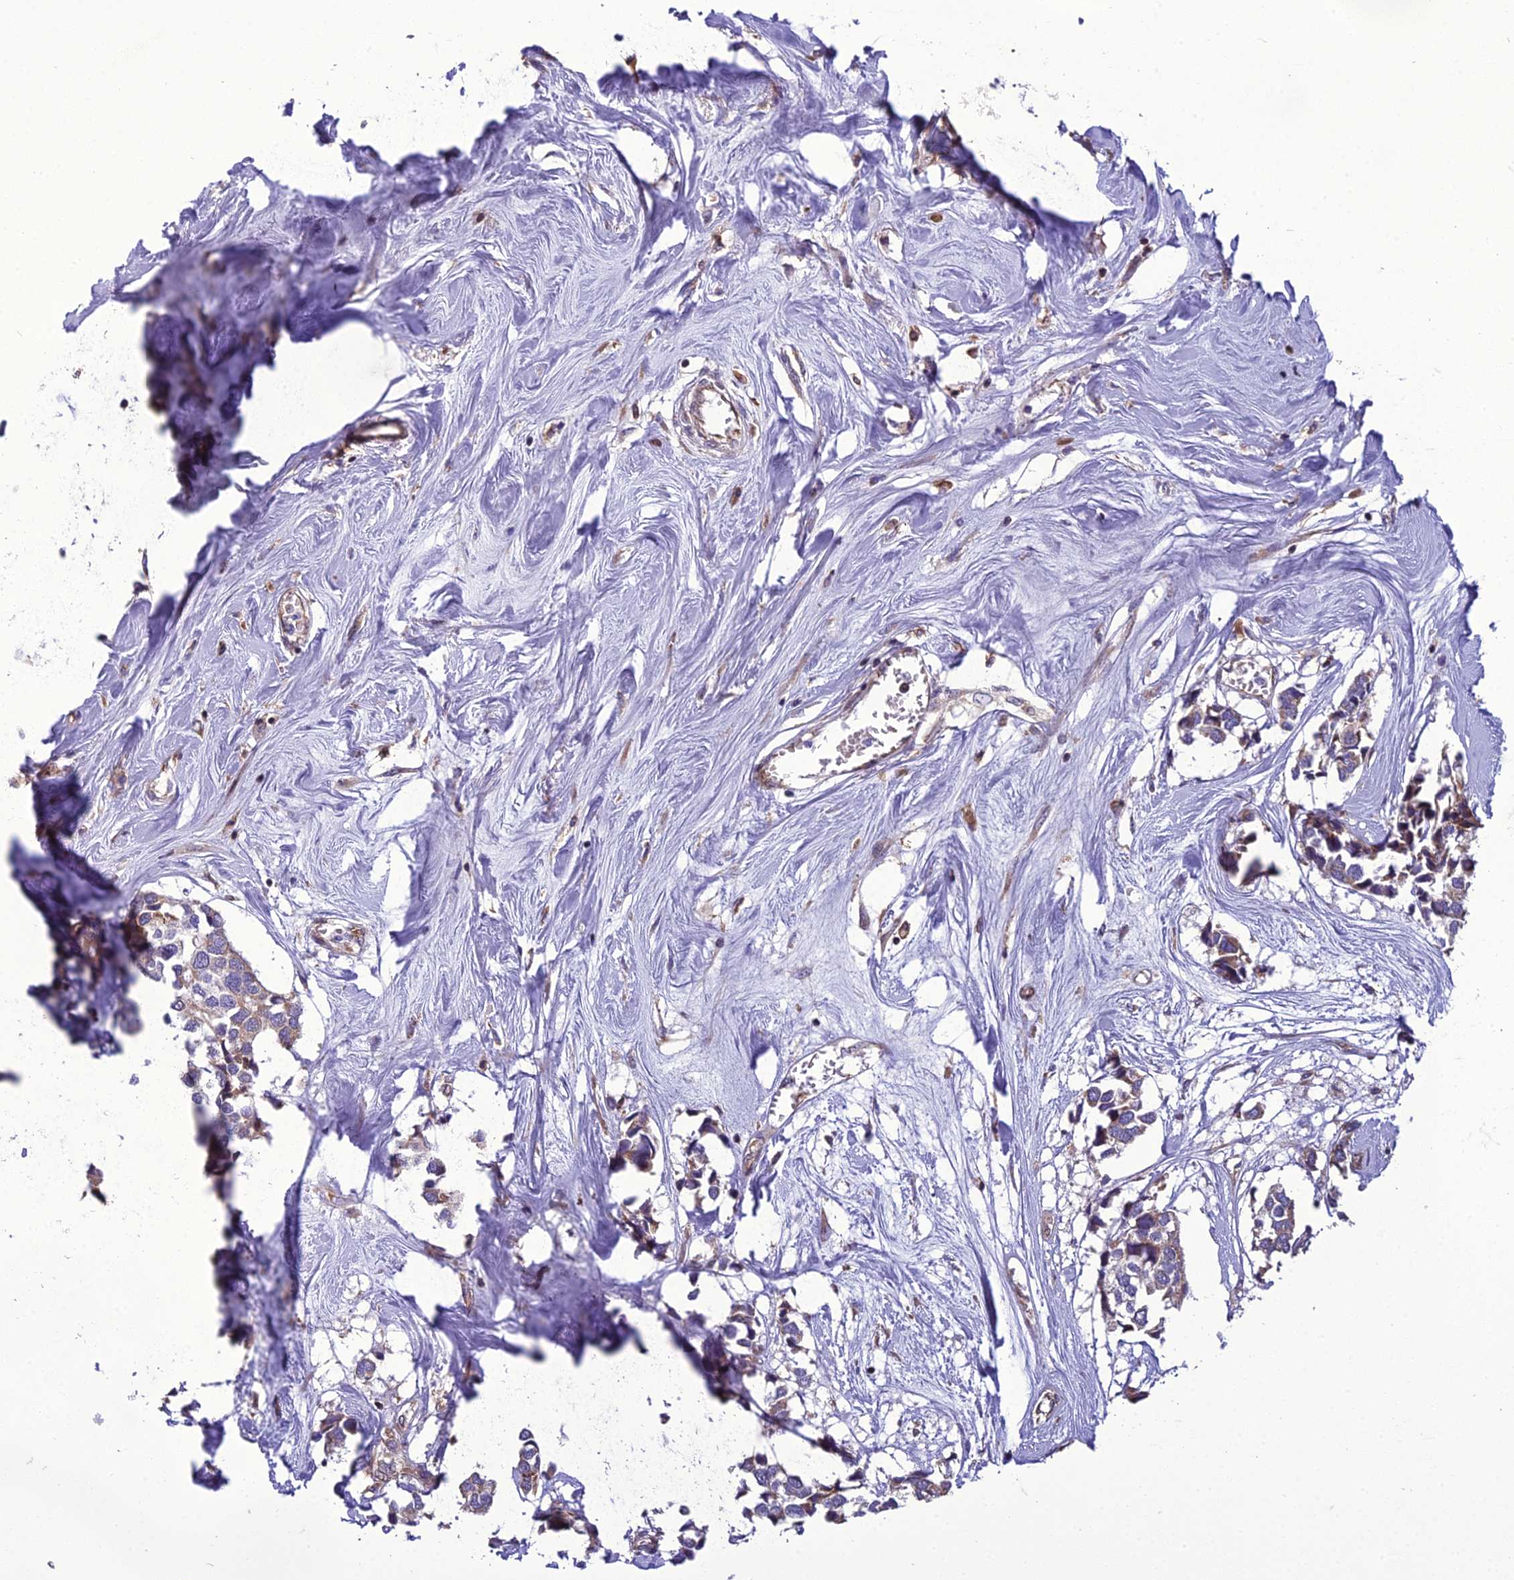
{"staining": {"intensity": "moderate", "quantity": "<25%", "location": "cytoplasmic/membranous"}, "tissue": "breast cancer", "cell_type": "Tumor cells", "image_type": "cancer", "snomed": [{"axis": "morphology", "description": "Duct carcinoma"}, {"axis": "topography", "description": "Breast"}], "caption": "Breast cancer was stained to show a protein in brown. There is low levels of moderate cytoplasmic/membranous staining in approximately <25% of tumor cells.", "gene": "GIMAP1", "patient": {"sex": "female", "age": 83}}